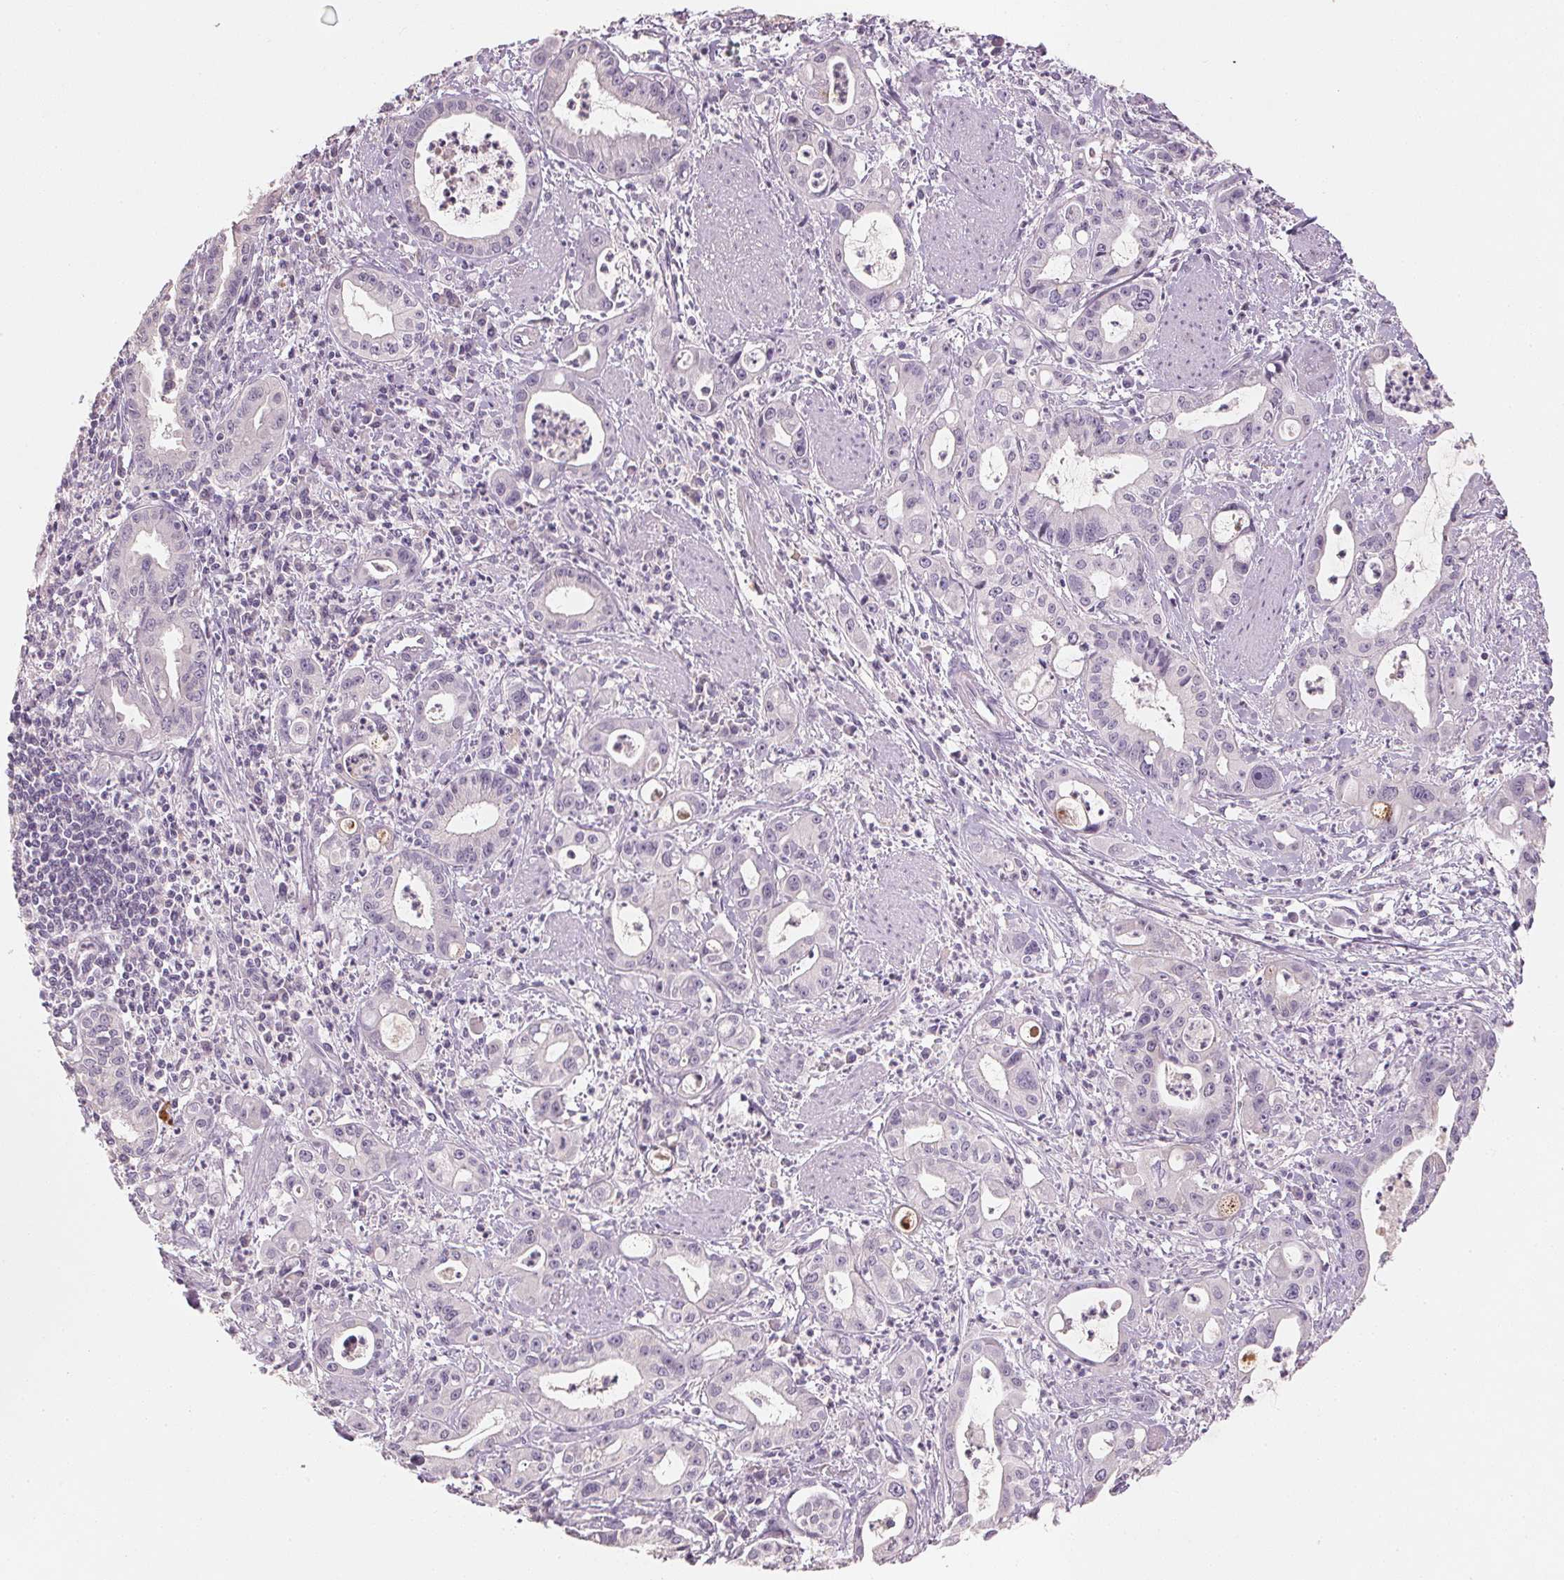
{"staining": {"intensity": "negative", "quantity": "none", "location": "none"}, "tissue": "pancreatic cancer", "cell_type": "Tumor cells", "image_type": "cancer", "snomed": [{"axis": "morphology", "description": "Adenocarcinoma, NOS"}, {"axis": "topography", "description": "Pancreas"}], "caption": "High magnification brightfield microscopy of pancreatic cancer stained with DAB (brown) and counterstained with hematoxylin (blue): tumor cells show no significant positivity. (DAB IHC visualized using brightfield microscopy, high magnification).", "gene": "CXCL5", "patient": {"sex": "male", "age": 72}}